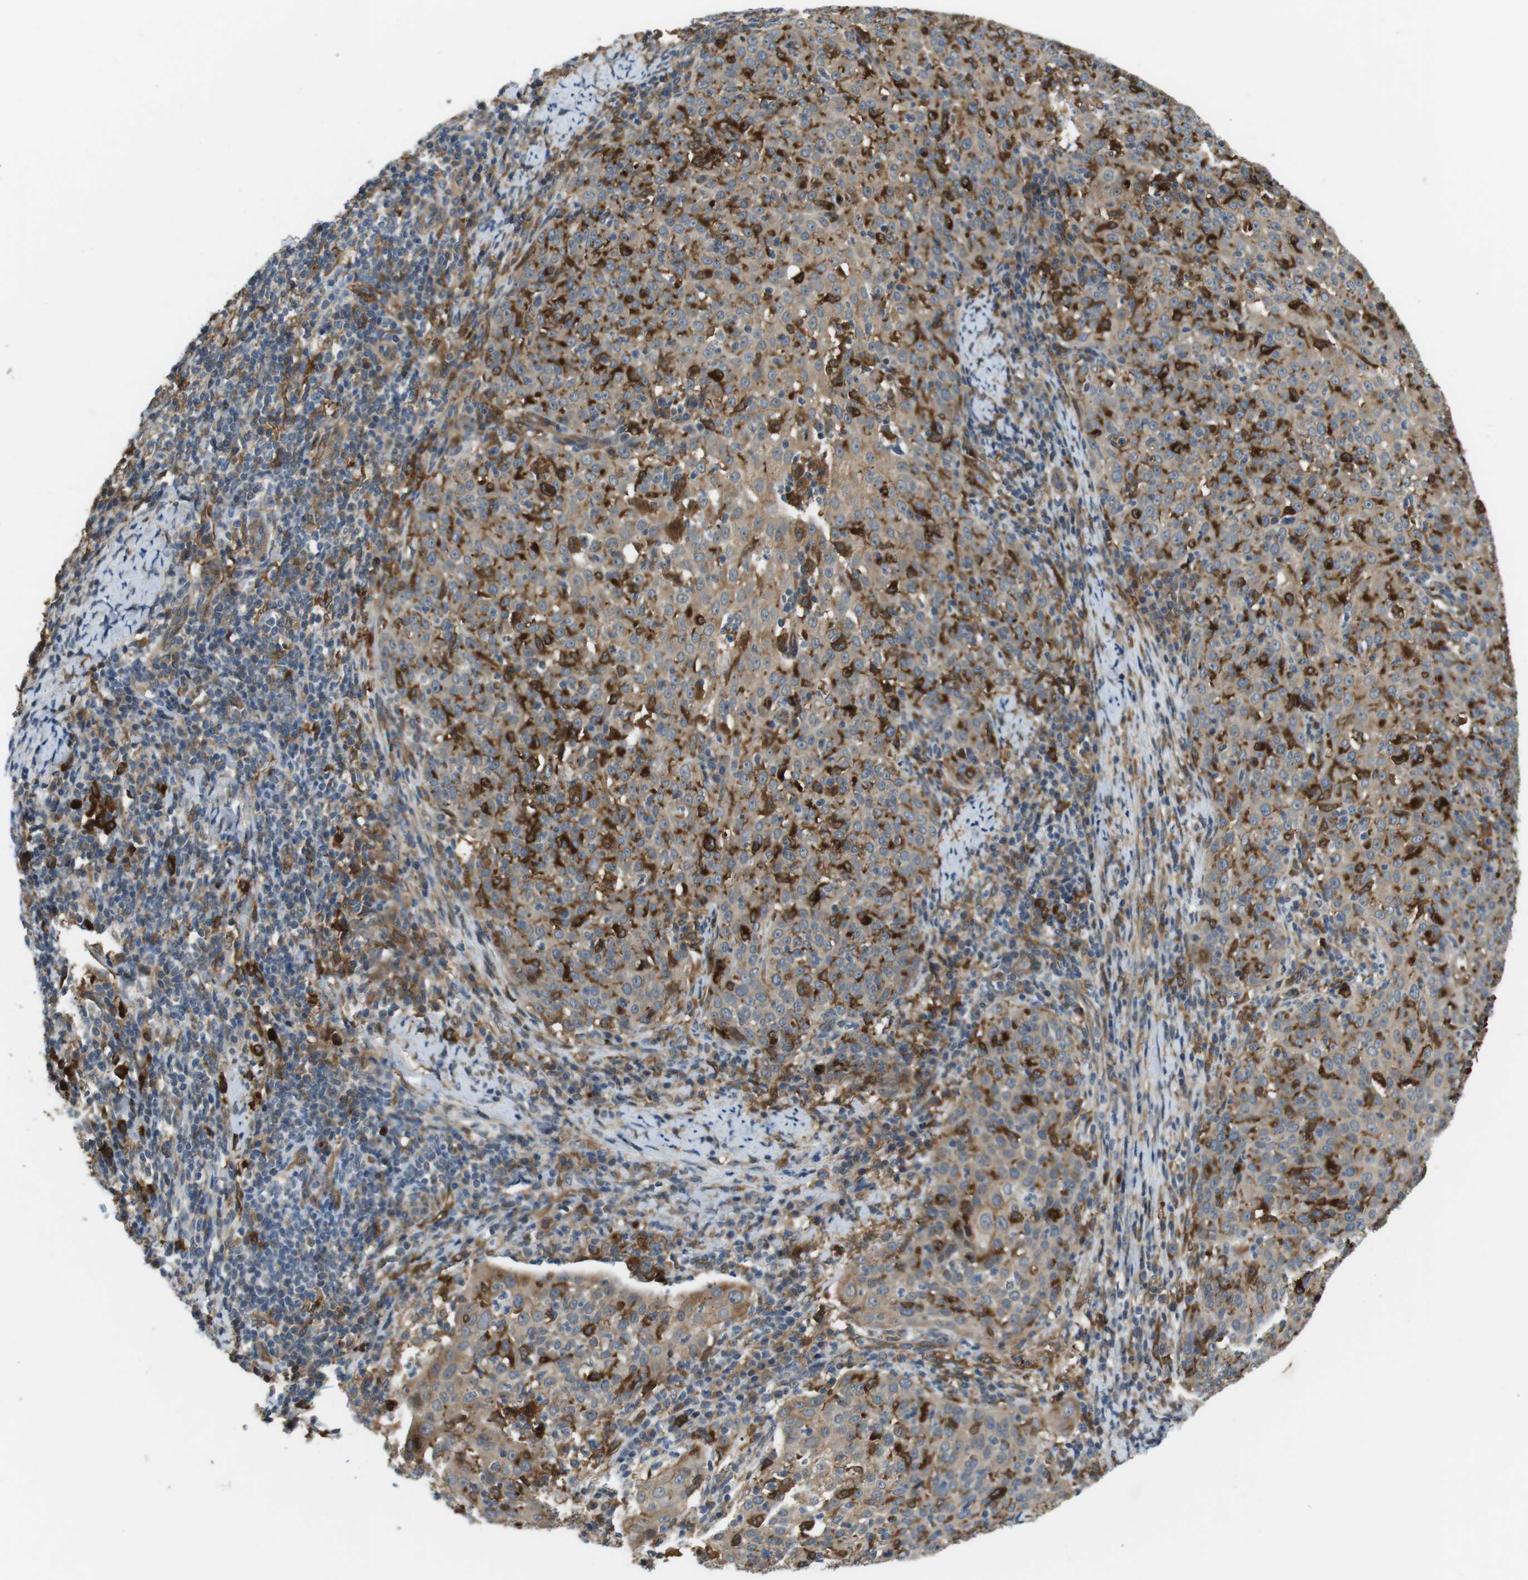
{"staining": {"intensity": "strong", "quantity": "25%-75%", "location": "cytoplasmic/membranous"}, "tissue": "cervical cancer", "cell_type": "Tumor cells", "image_type": "cancer", "snomed": [{"axis": "morphology", "description": "Squamous cell carcinoma, NOS"}, {"axis": "topography", "description": "Cervix"}], "caption": "IHC (DAB) staining of cervical cancer reveals strong cytoplasmic/membranous protein expression in about 25%-75% of tumor cells.", "gene": "PALD1", "patient": {"sex": "female", "age": 51}}